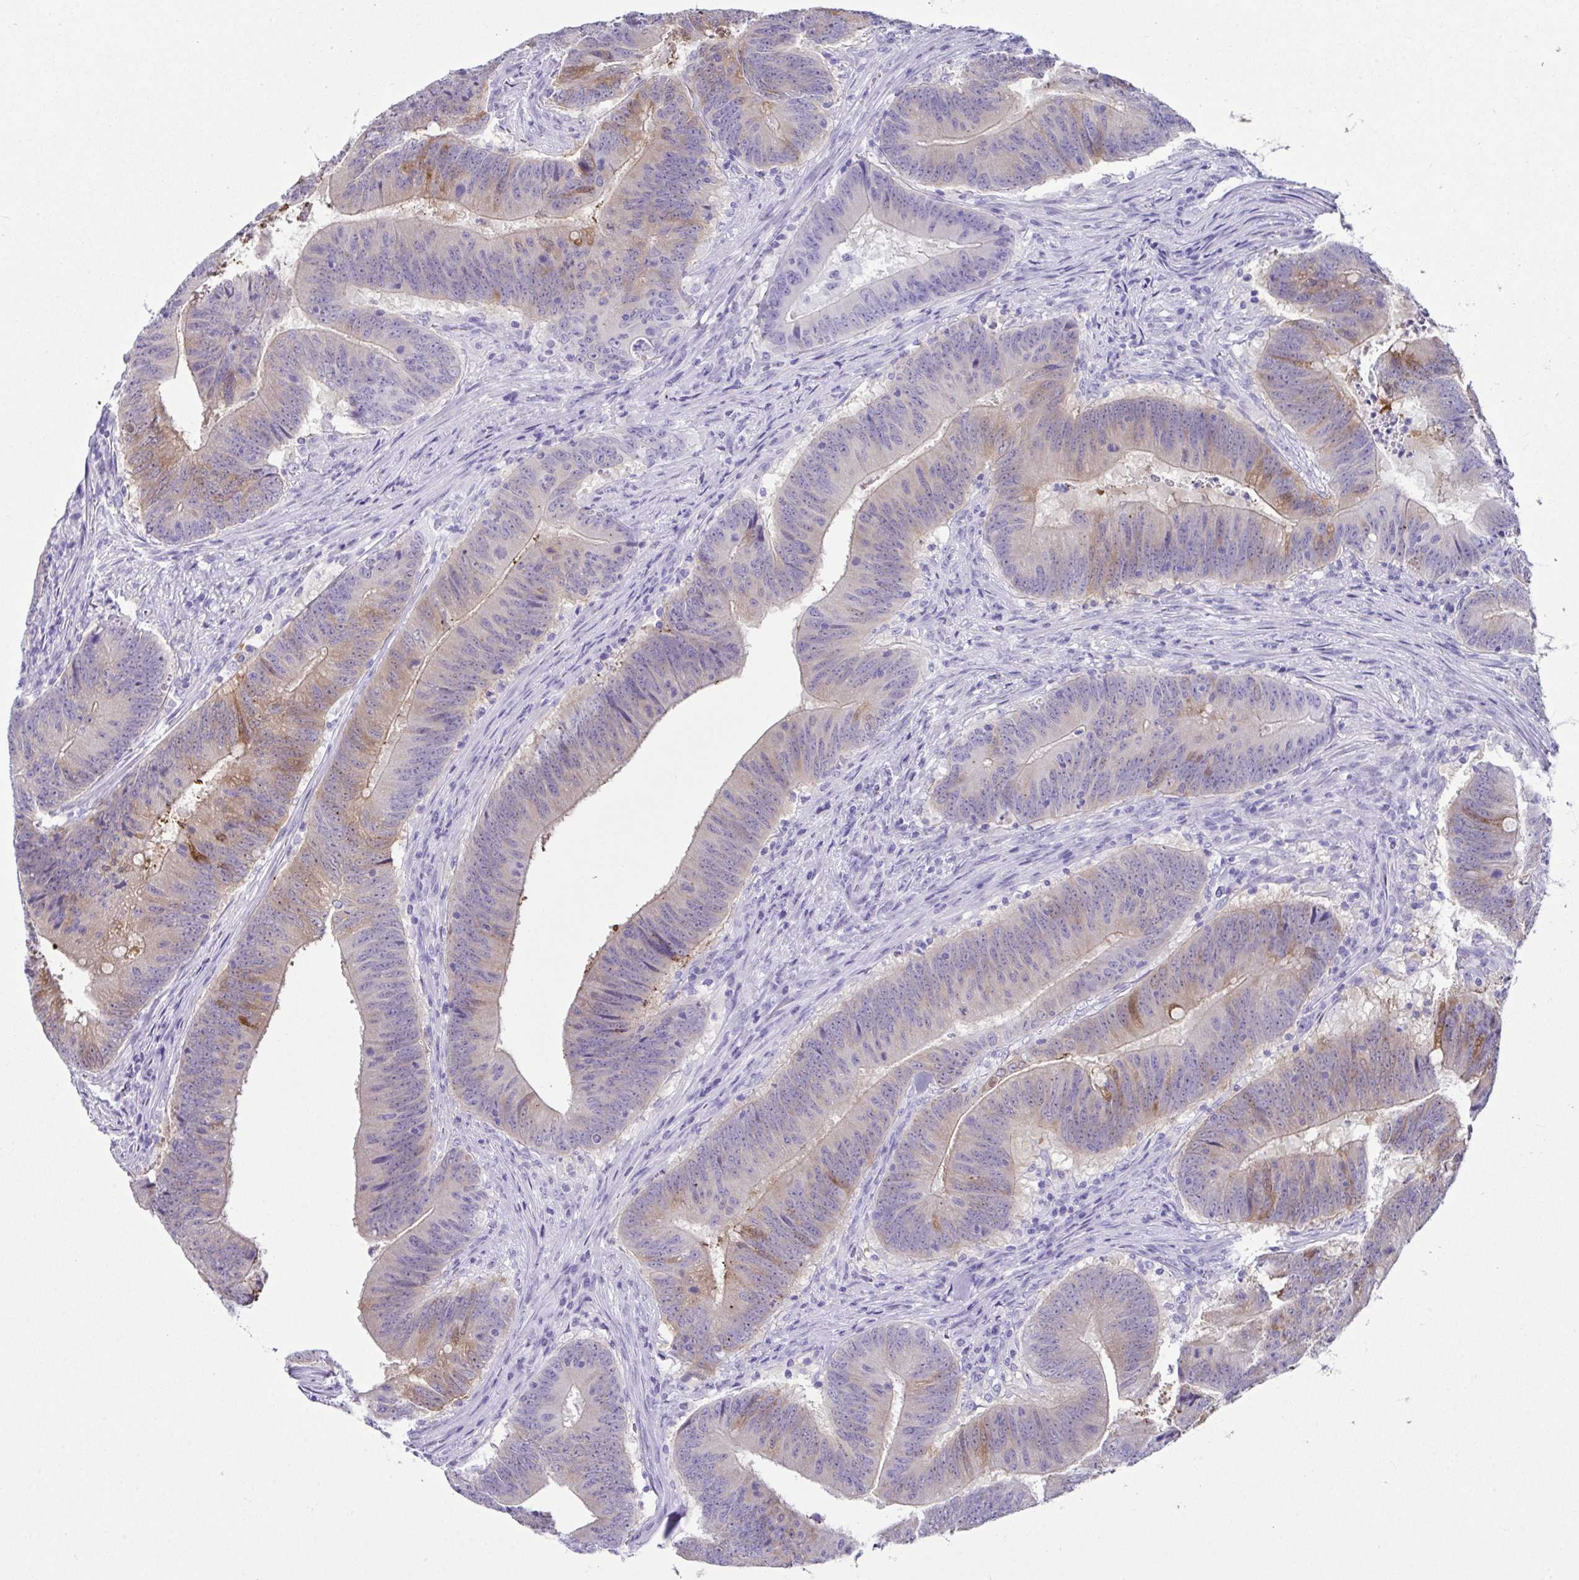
{"staining": {"intensity": "weak", "quantity": "<25%", "location": "cytoplasmic/membranous"}, "tissue": "colorectal cancer", "cell_type": "Tumor cells", "image_type": "cancer", "snomed": [{"axis": "morphology", "description": "Adenocarcinoma, NOS"}, {"axis": "topography", "description": "Colon"}], "caption": "Tumor cells are negative for protein expression in human colorectal adenocarcinoma.", "gene": "LGALS4", "patient": {"sex": "female", "age": 87}}